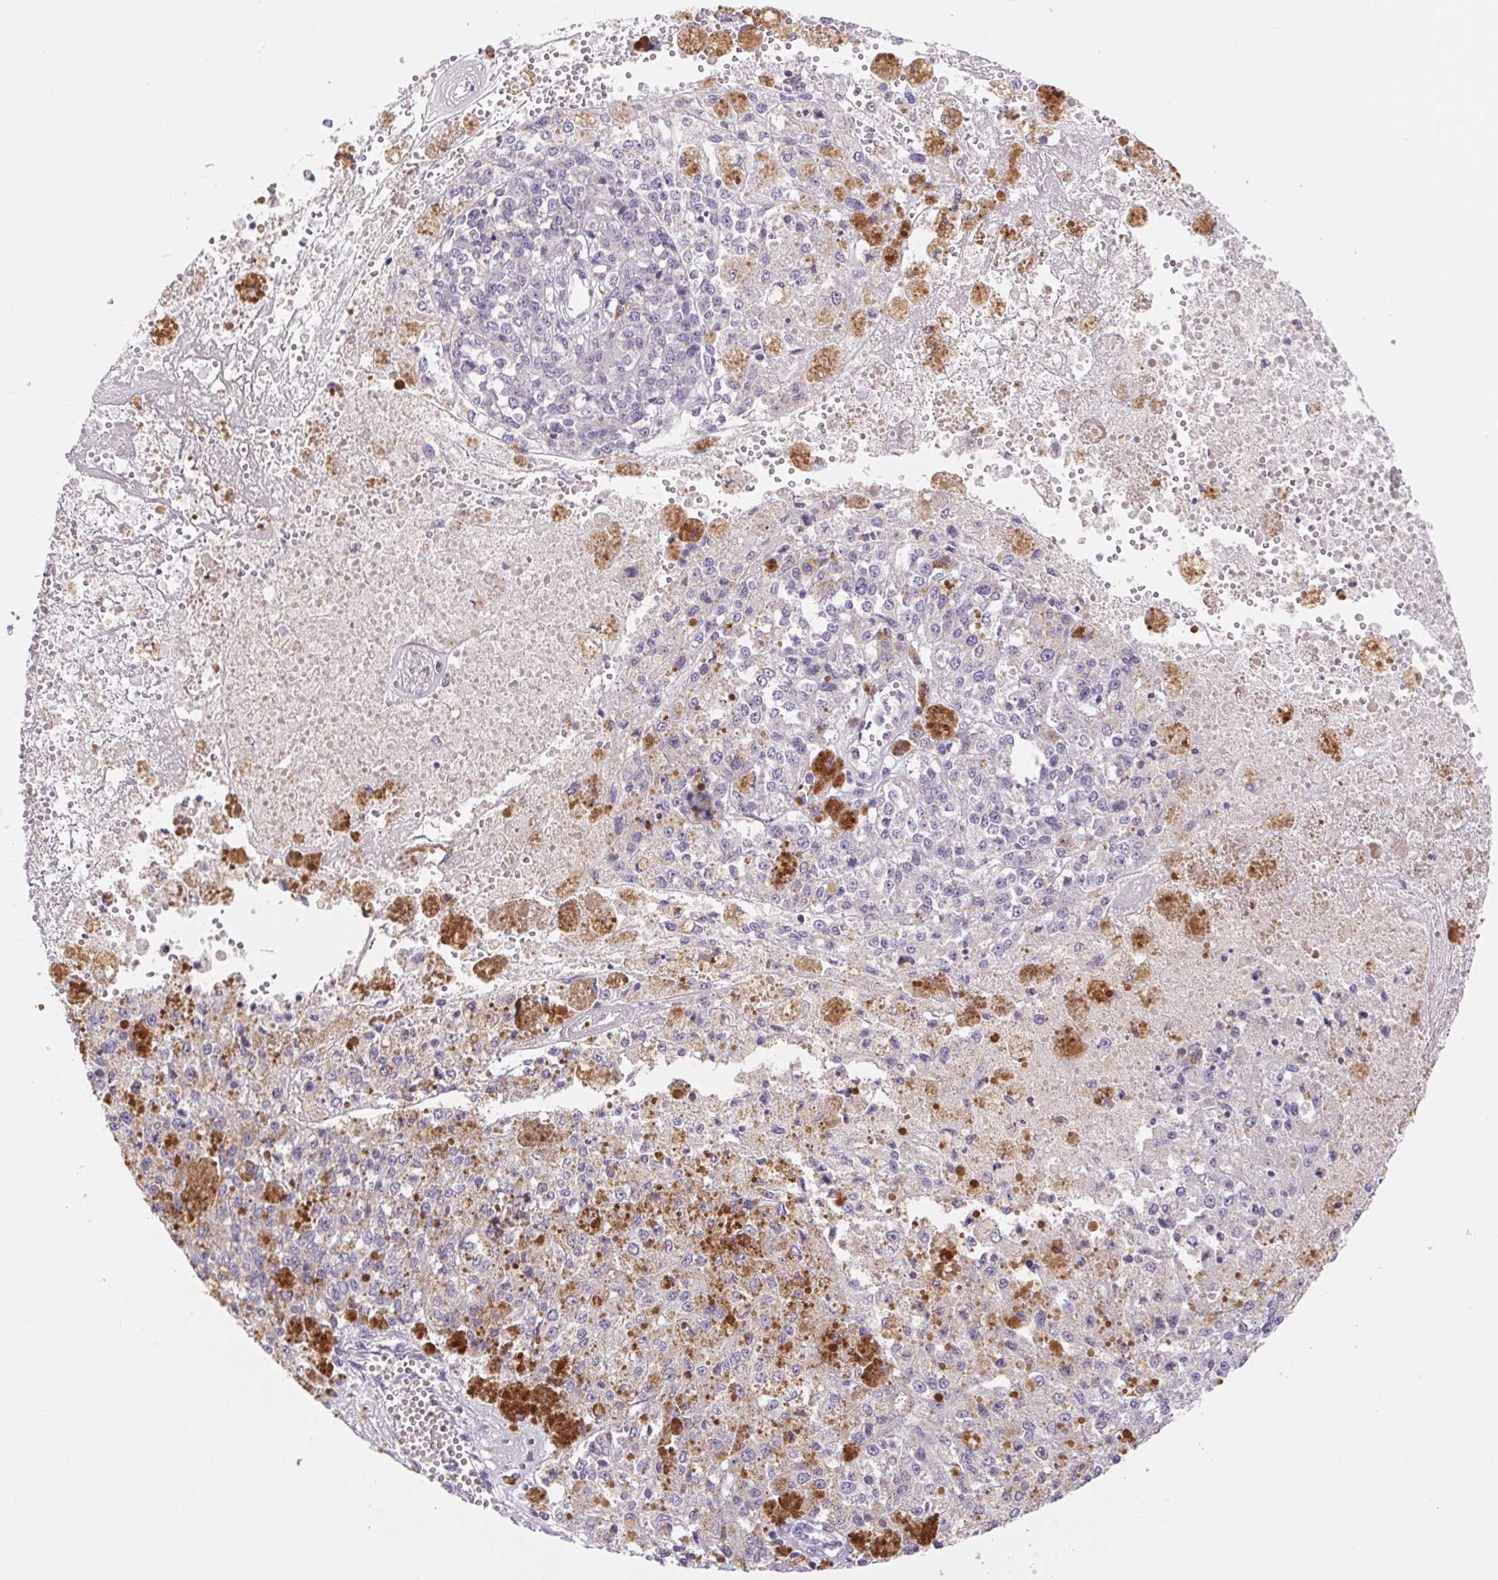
{"staining": {"intensity": "negative", "quantity": "none", "location": "none"}, "tissue": "melanoma", "cell_type": "Tumor cells", "image_type": "cancer", "snomed": [{"axis": "morphology", "description": "Malignant melanoma, Metastatic site"}, {"axis": "topography", "description": "Lymph node"}], "caption": "Micrograph shows no significant protein expression in tumor cells of malignant melanoma (metastatic site).", "gene": "FKBP6", "patient": {"sex": "female", "age": 64}}